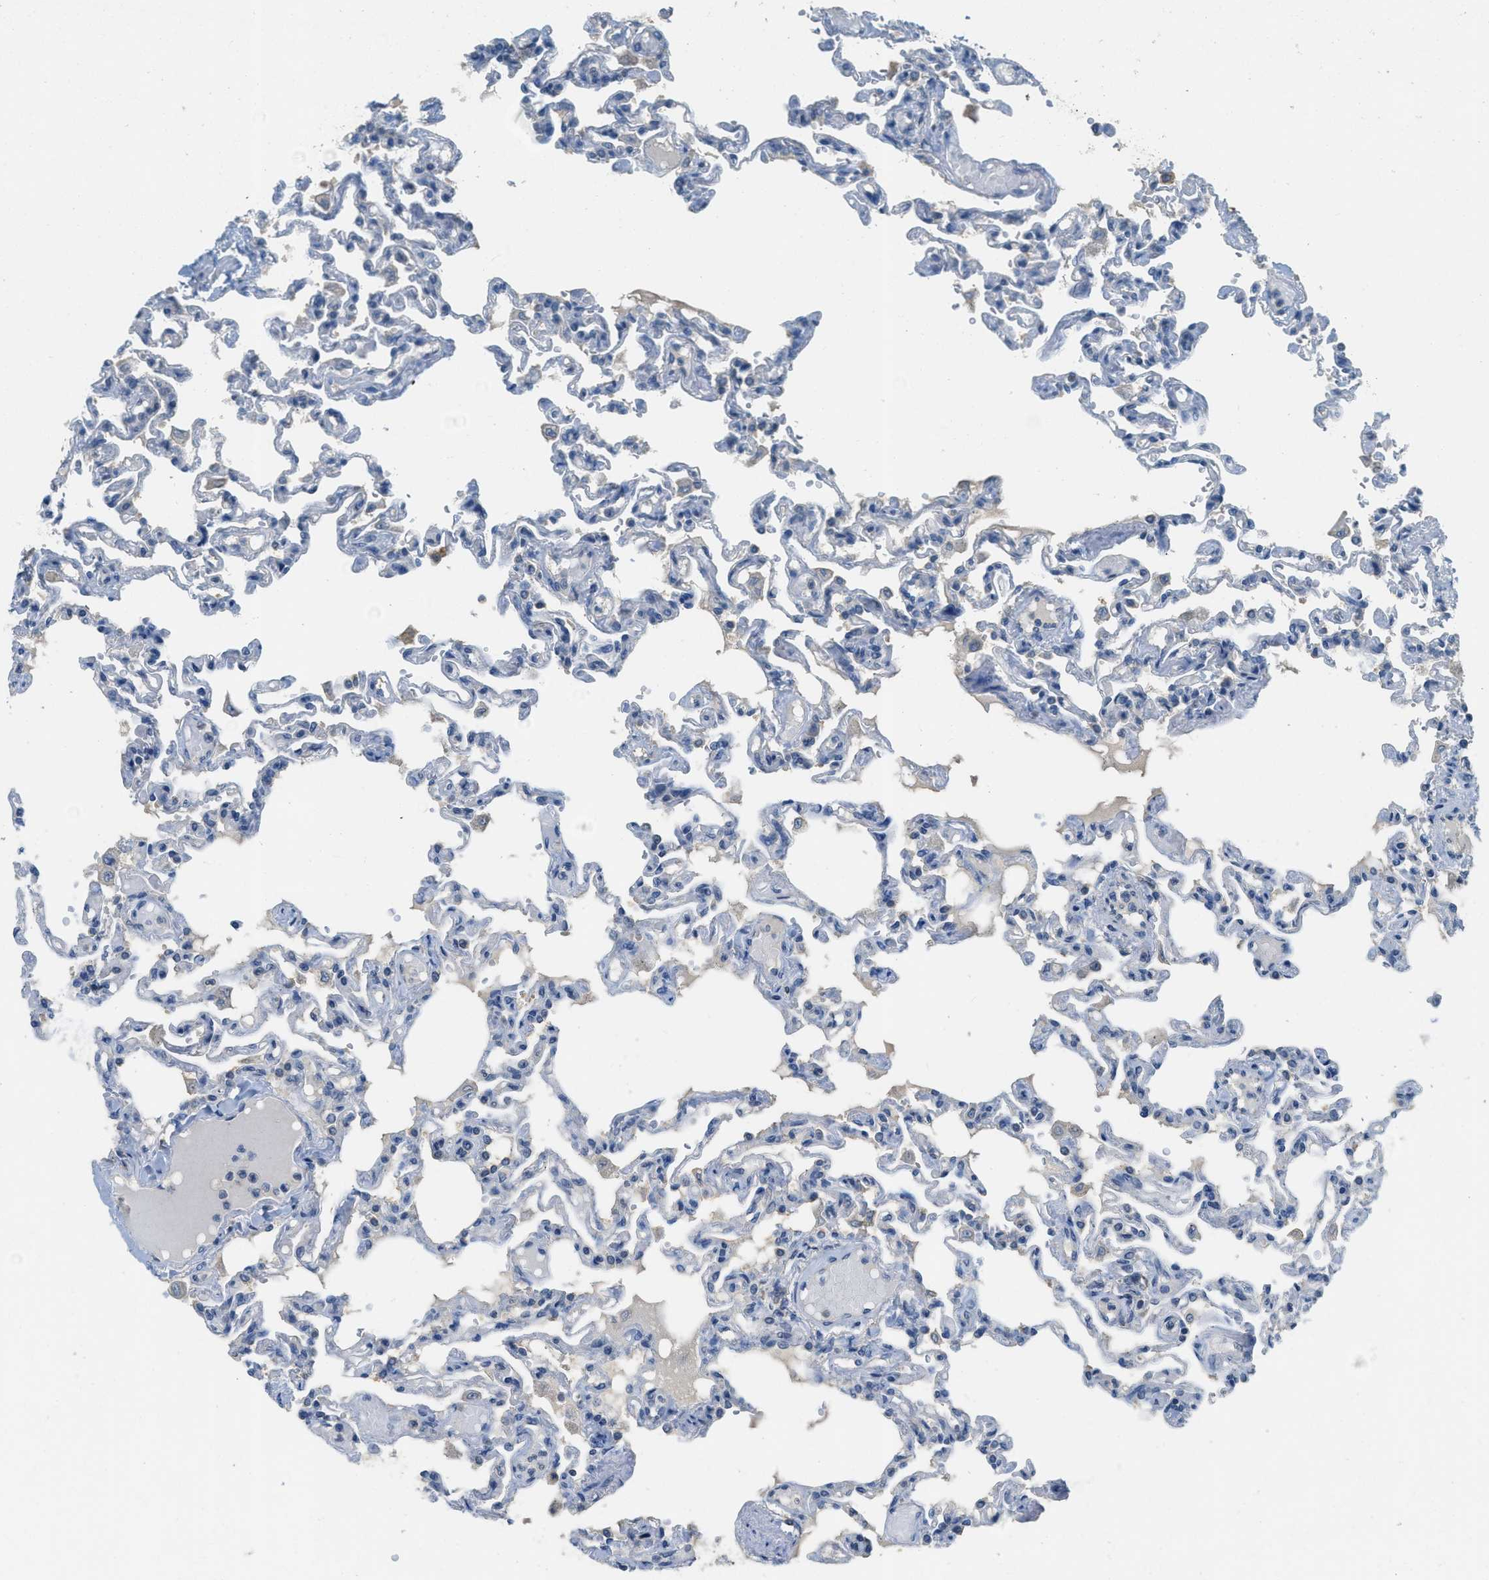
{"staining": {"intensity": "negative", "quantity": "none", "location": "none"}, "tissue": "lung", "cell_type": "Alveolar cells", "image_type": "normal", "snomed": [{"axis": "morphology", "description": "Normal tissue, NOS"}, {"axis": "topography", "description": "Lung"}], "caption": "Histopathology image shows no significant protein expression in alveolar cells of benign lung.", "gene": "MIS18A", "patient": {"sex": "male", "age": 21}}